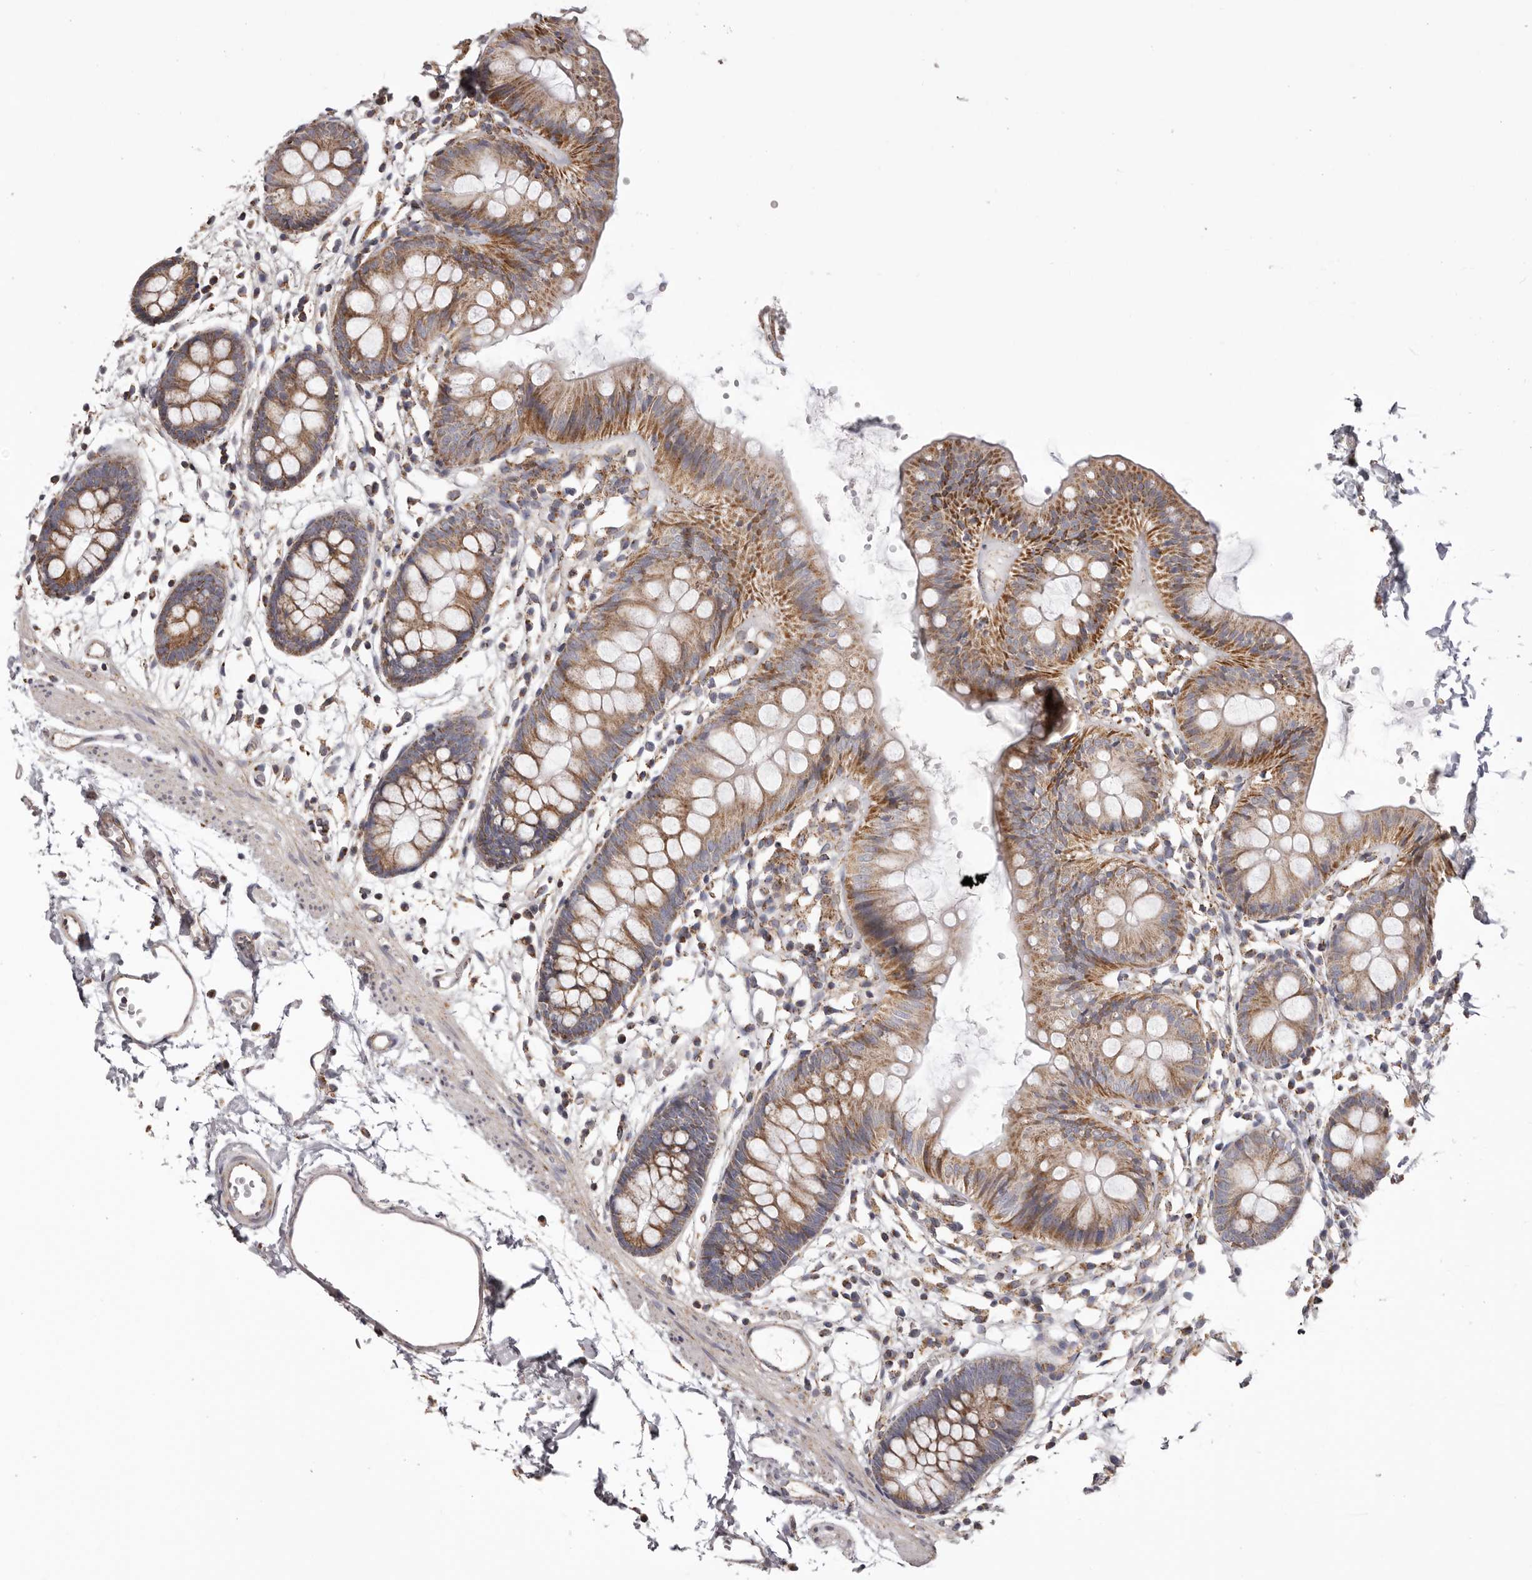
{"staining": {"intensity": "moderate", "quantity": ">75%", "location": "cytoplasmic/membranous"}, "tissue": "colon", "cell_type": "Endothelial cells", "image_type": "normal", "snomed": [{"axis": "morphology", "description": "Normal tissue, NOS"}, {"axis": "topography", "description": "Colon"}], "caption": "Immunohistochemistry of unremarkable colon exhibits medium levels of moderate cytoplasmic/membranous staining in approximately >75% of endothelial cells.", "gene": "CHRM2", "patient": {"sex": "male", "age": 56}}